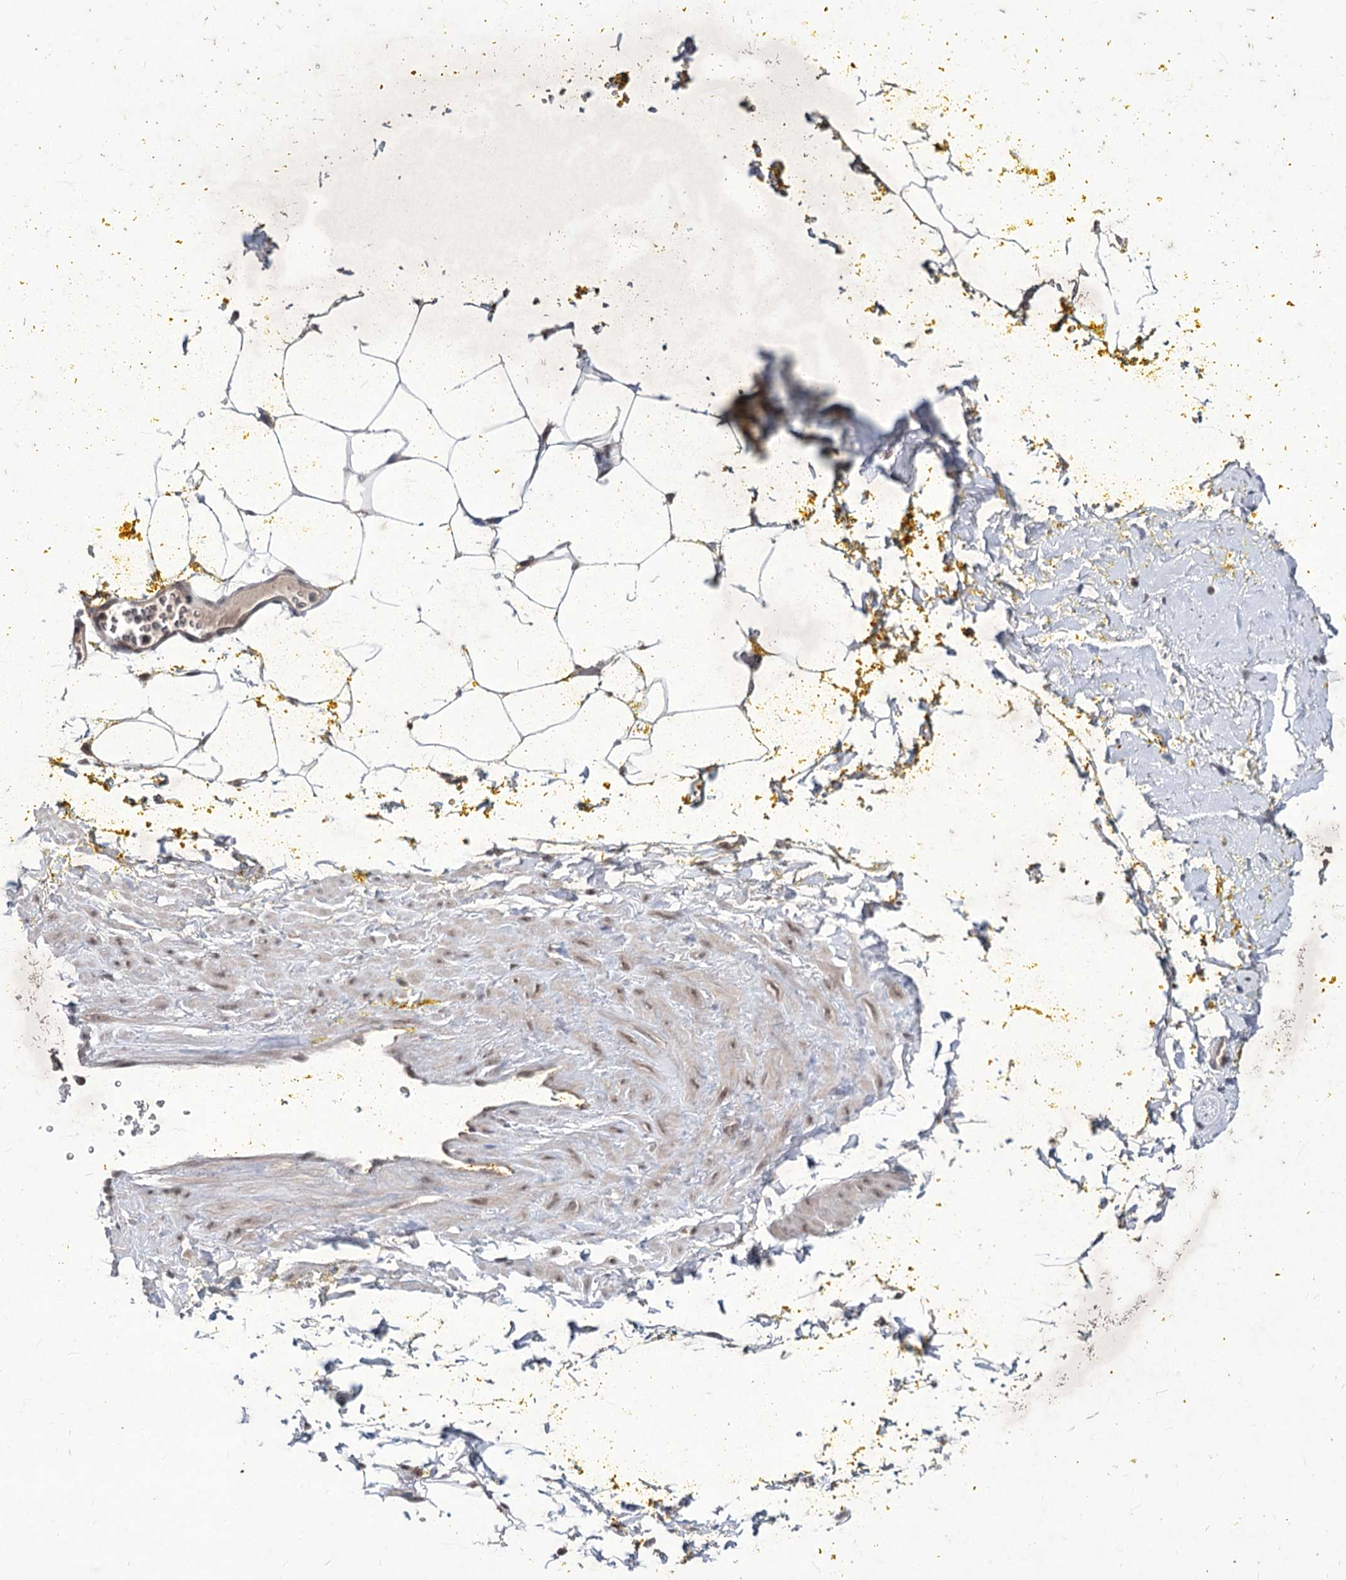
{"staining": {"intensity": "negative", "quantity": "none", "location": "none"}, "tissue": "adipose tissue", "cell_type": "Adipocytes", "image_type": "normal", "snomed": [{"axis": "morphology", "description": "Normal tissue, NOS"}, {"axis": "morphology", "description": "Adenocarcinoma, Low grade"}, {"axis": "topography", "description": "Prostate"}, {"axis": "topography", "description": "Peripheral nerve tissue"}], "caption": "This is an immunohistochemistry (IHC) histopathology image of unremarkable adipose tissue. There is no positivity in adipocytes.", "gene": "VGLL4", "patient": {"sex": "male", "age": 63}}